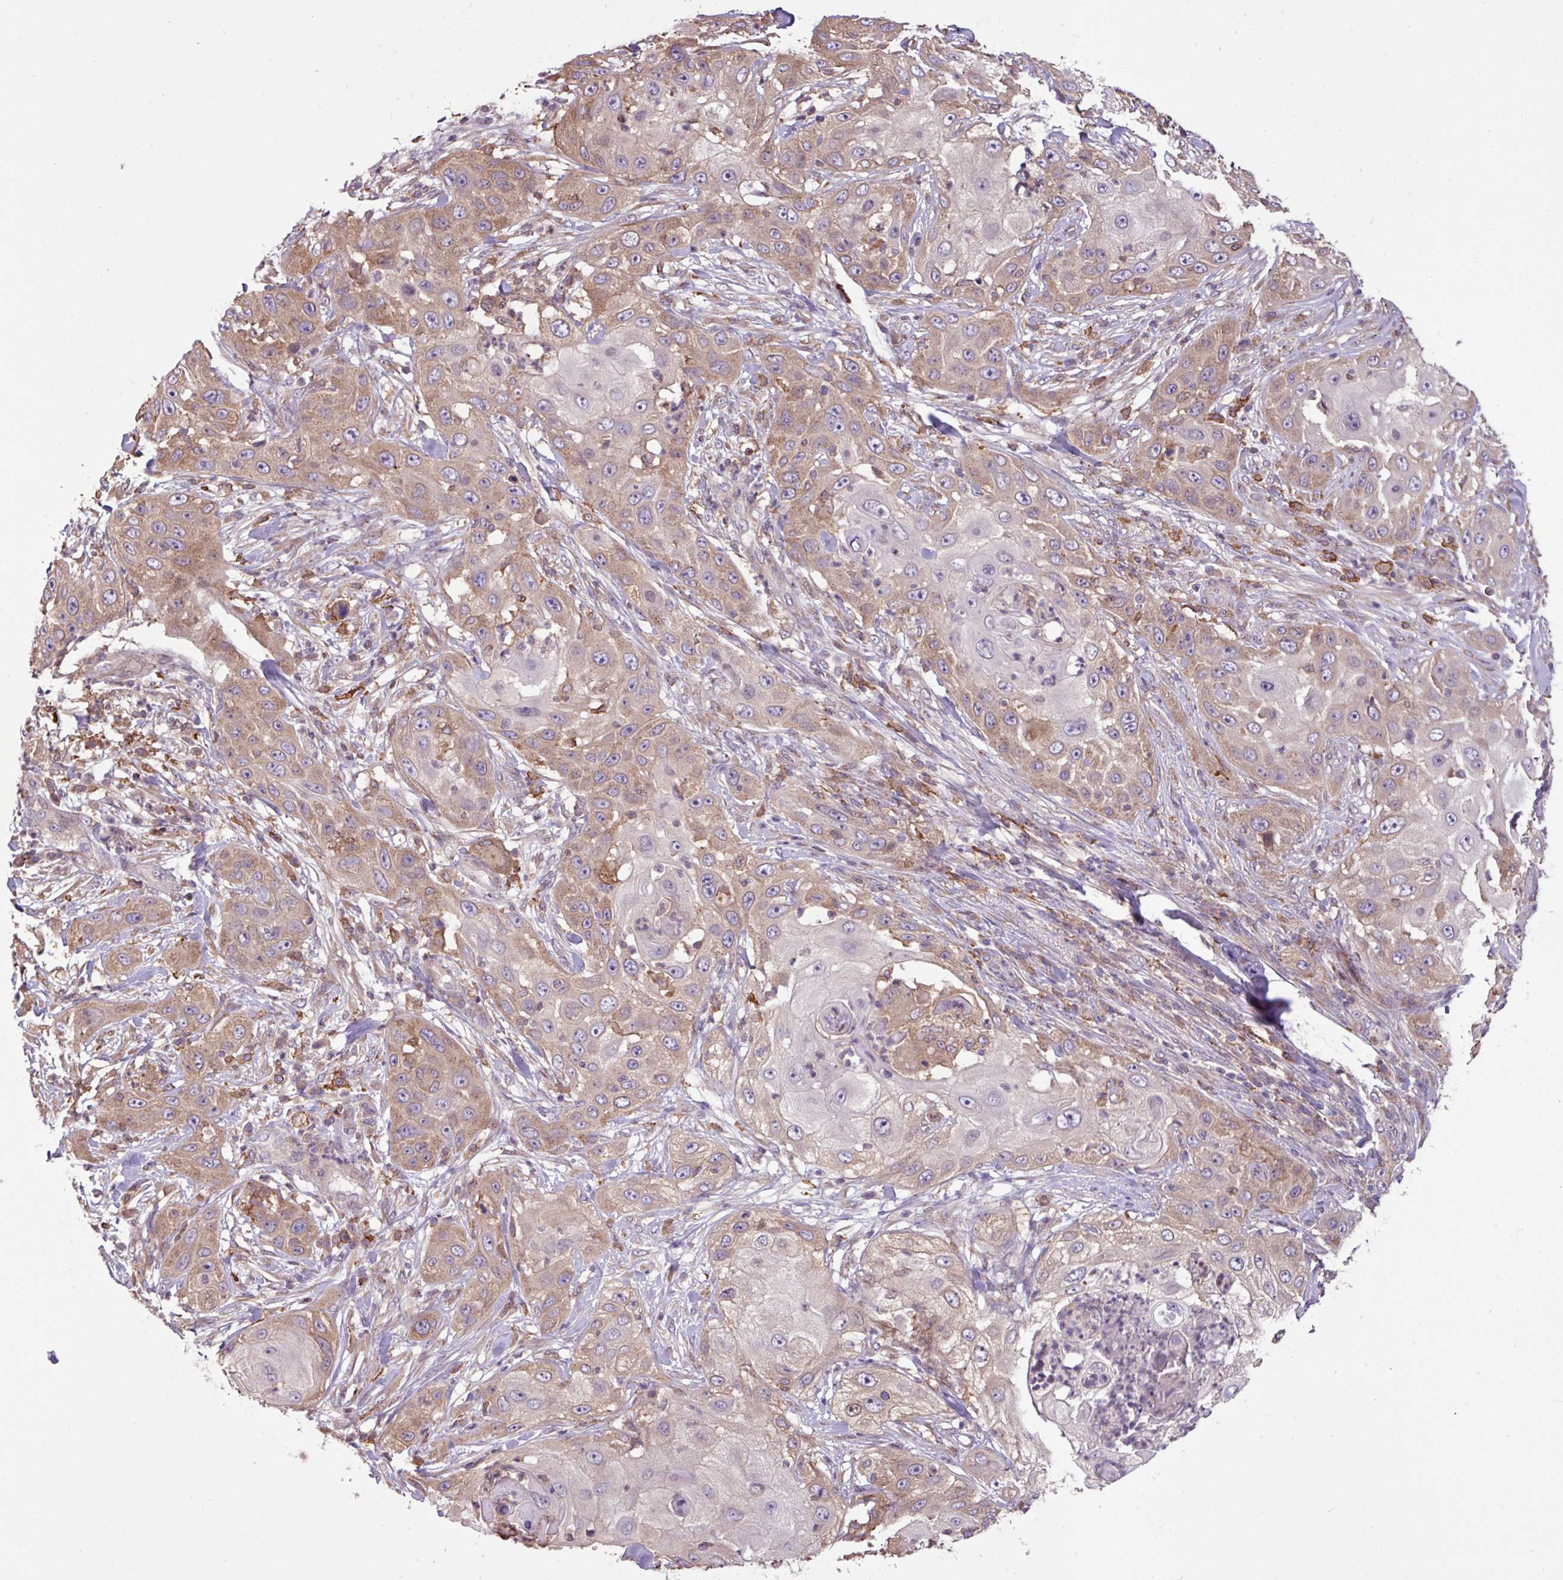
{"staining": {"intensity": "moderate", "quantity": ">75%", "location": "cytoplasmic/membranous"}, "tissue": "skin cancer", "cell_type": "Tumor cells", "image_type": "cancer", "snomed": [{"axis": "morphology", "description": "Squamous cell carcinoma, NOS"}, {"axis": "topography", "description": "Skin"}], "caption": "Brown immunohistochemical staining in skin squamous cell carcinoma exhibits moderate cytoplasmic/membranous staining in approximately >75% of tumor cells. The protein of interest is shown in brown color, while the nuclei are stained blue.", "gene": "ARHGEF25", "patient": {"sex": "female", "age": 44}}